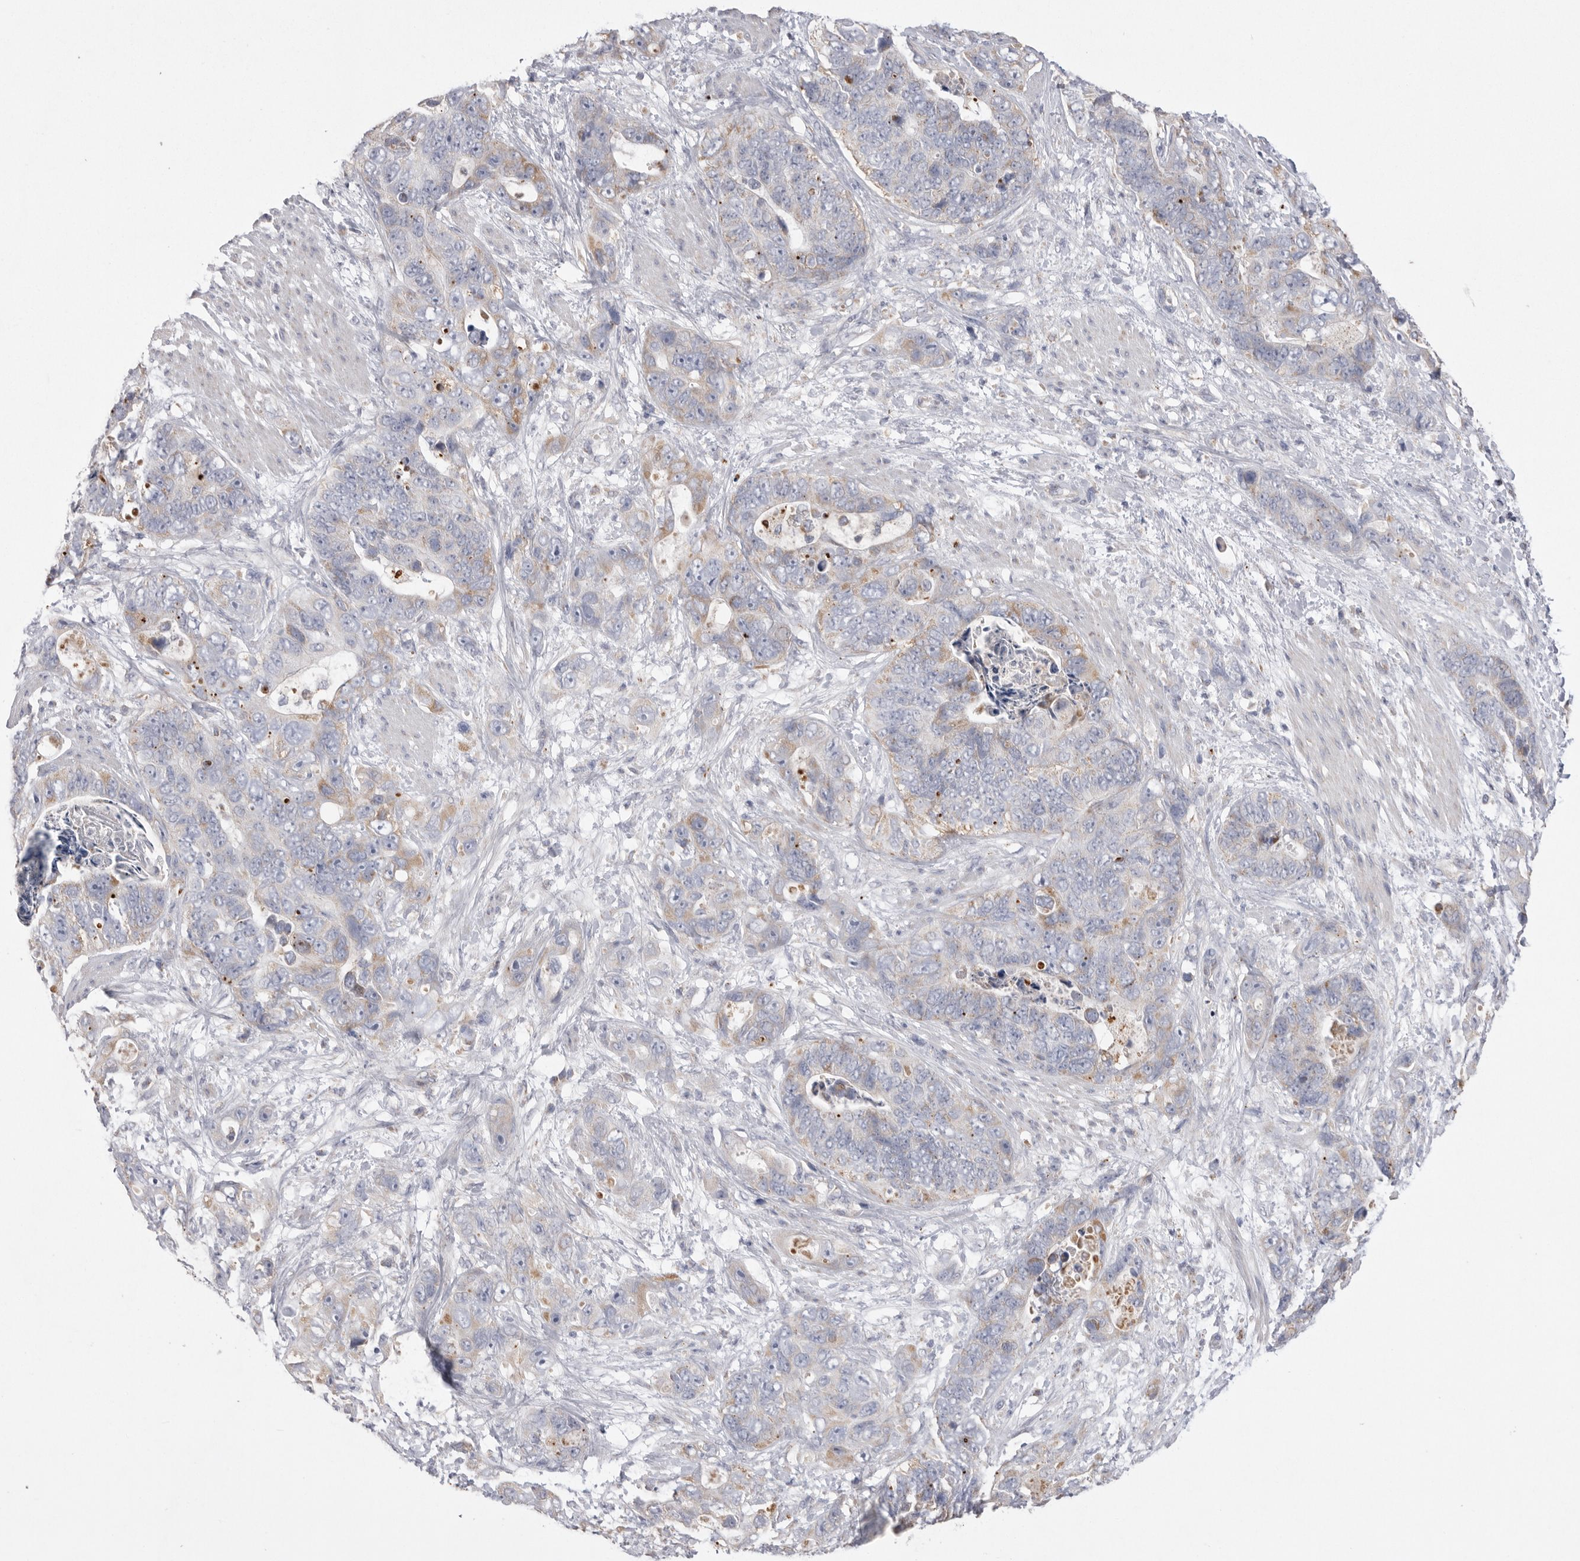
{"staining": {"intensity": "weak", "quantity": "<25%", "location": "cytoplasmic/membranous"}, "tissue": "stomach cancer", "cell_type": "Tumor cells", "image_type": "cancer", "snomed": [{"axis": "morphology", "description": "Normal tissue, NOS"}, {"axis": "morphology", "description": "Adenocarcinoma, NOS"}, {"axis": "topography", "description": "Stomach"}], "caption": "Tumor cells show no significant expression in stomach cancer.", "gene": "VDAC3", "patient": {"sex": "female", "age": 89}}